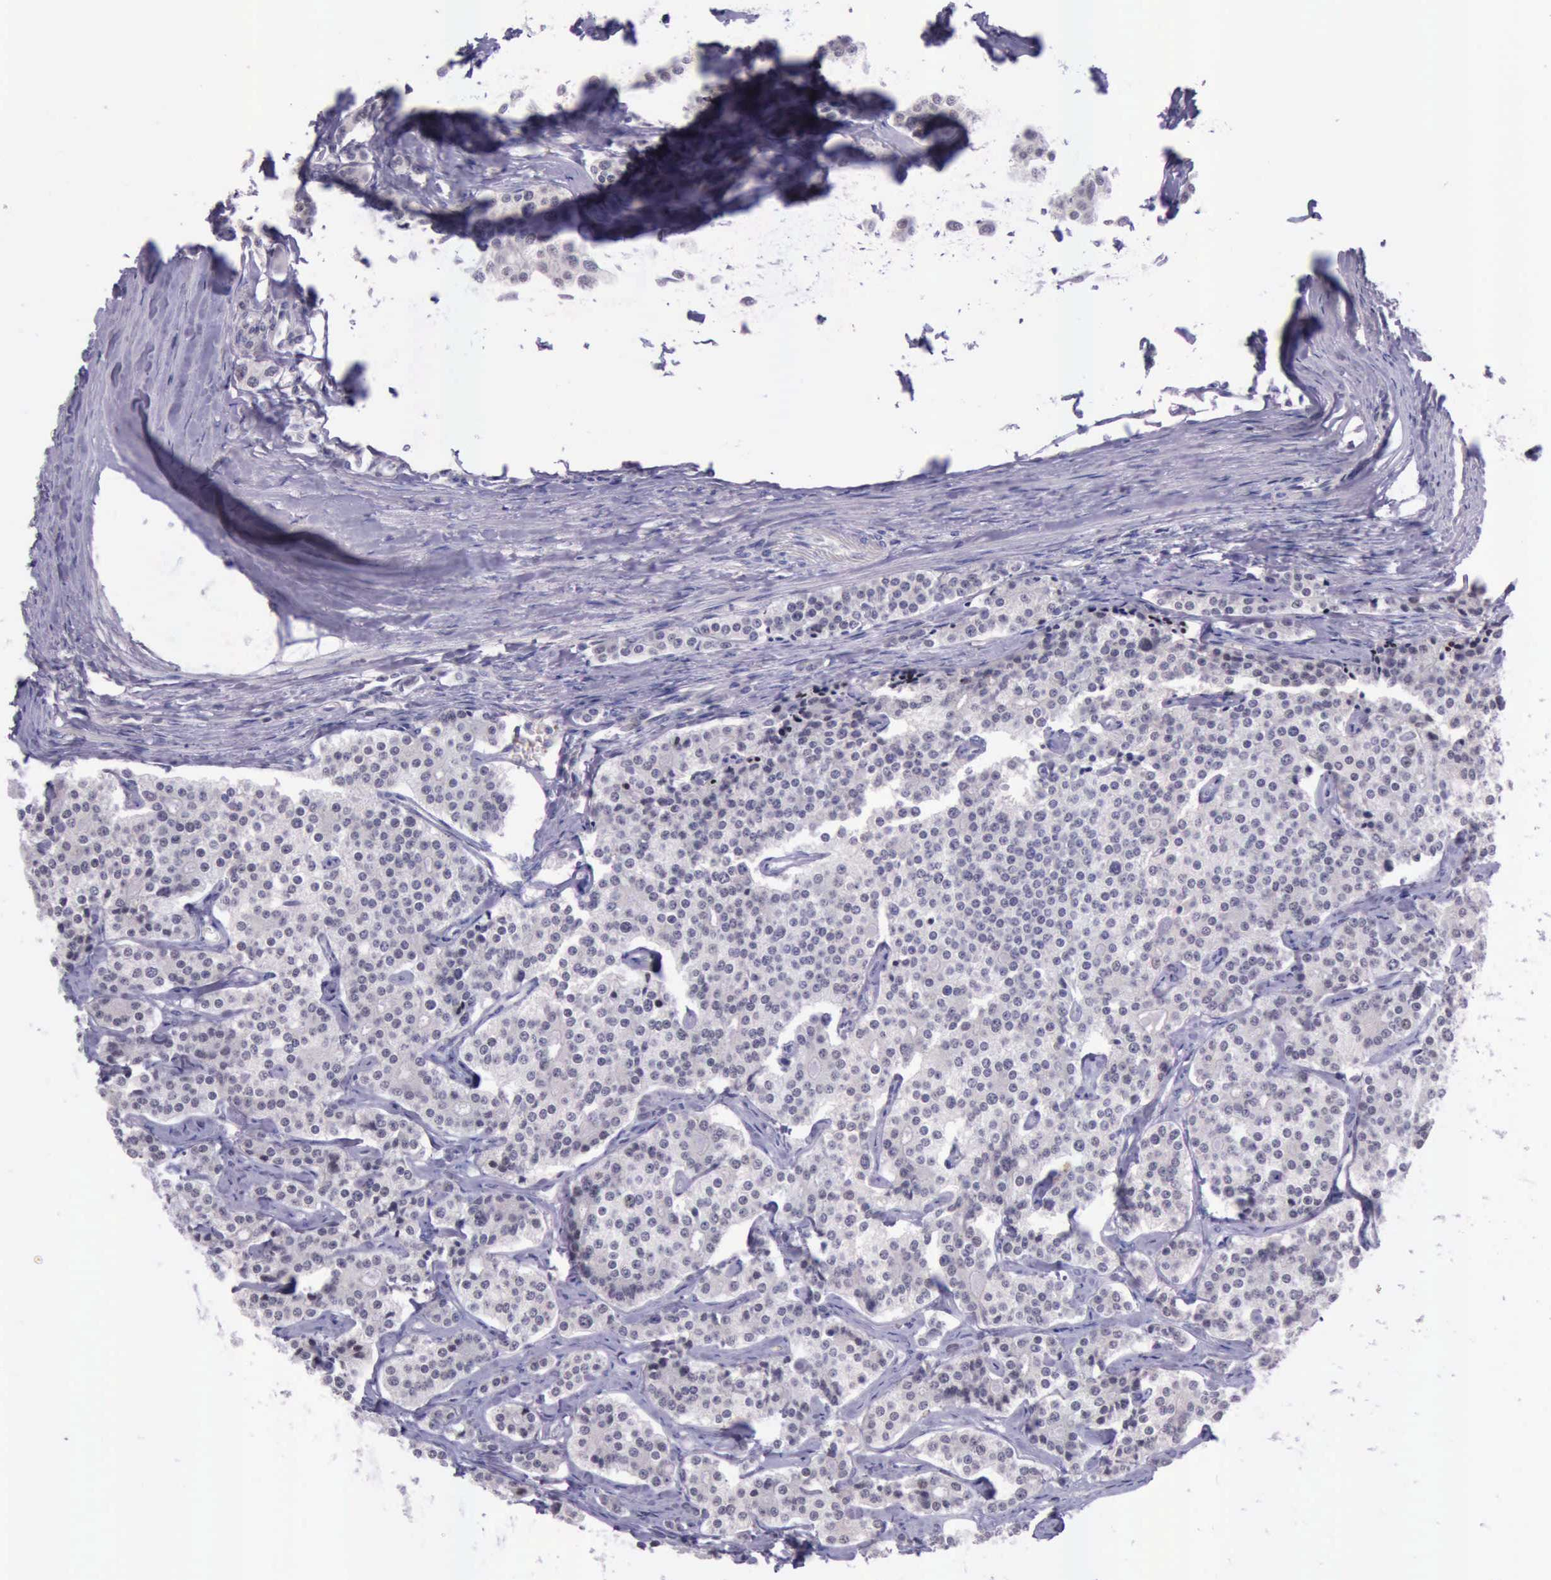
{"staining": {"intensity": "negative", "quantity": "none", "location": "none"}, "tissue": "carcinoid", "cell_type": "Tumor cells", "image_type": "cancer", "snomed": [{"axis": "morphology", "description": "Carcinoid, malignant, NOS"}, {"axis": "topography", "description": "Small intestine"}], "caption": "IHC of carcinoid exhibits no positivity in tumor cells.", "gene": "PARP1", "patient": {"sex": "male", "age": 63}}